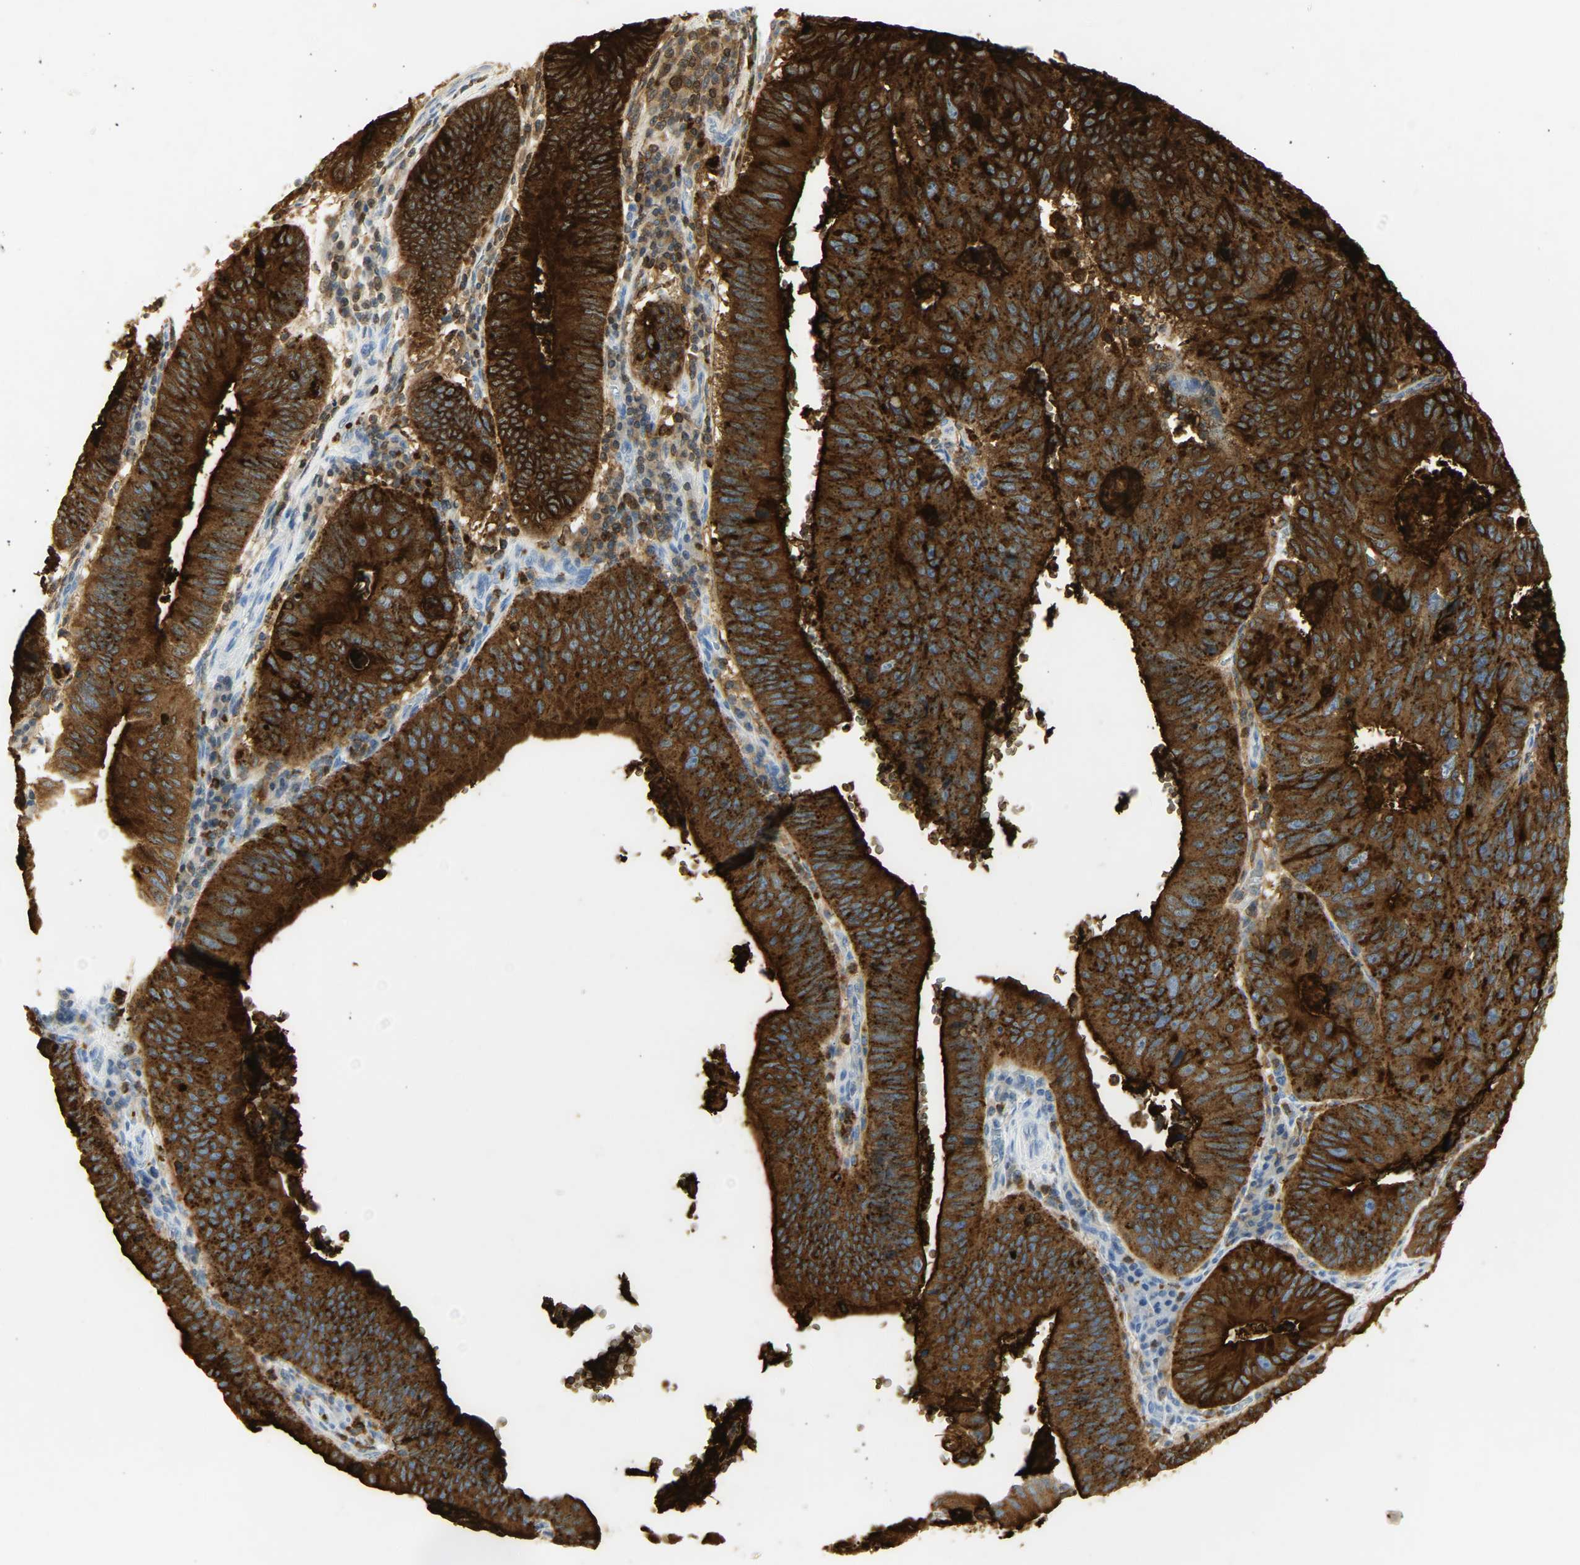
{"staining": {"intensity": "strong", "quantity": ">75%", "location": "cytoplasmic/membranous"}, "tissue": "stomach cancer", "cell_type": "Tumor cells", "image_type": "cancer", "snomed": [{"axis": "morphology", "description": "Adenocarcinoma, NOS"}, {"axis": "topography", "description": "Stomach"}], "caption": "There is high levels of strong cytoplasmic/membranous positivity in tumor cells of stomach cancer, as demonstrated by immunohistochemical staining (brown color).", "gene": "CEACAM5", "patient": {"sex": "male", "age": 59}}